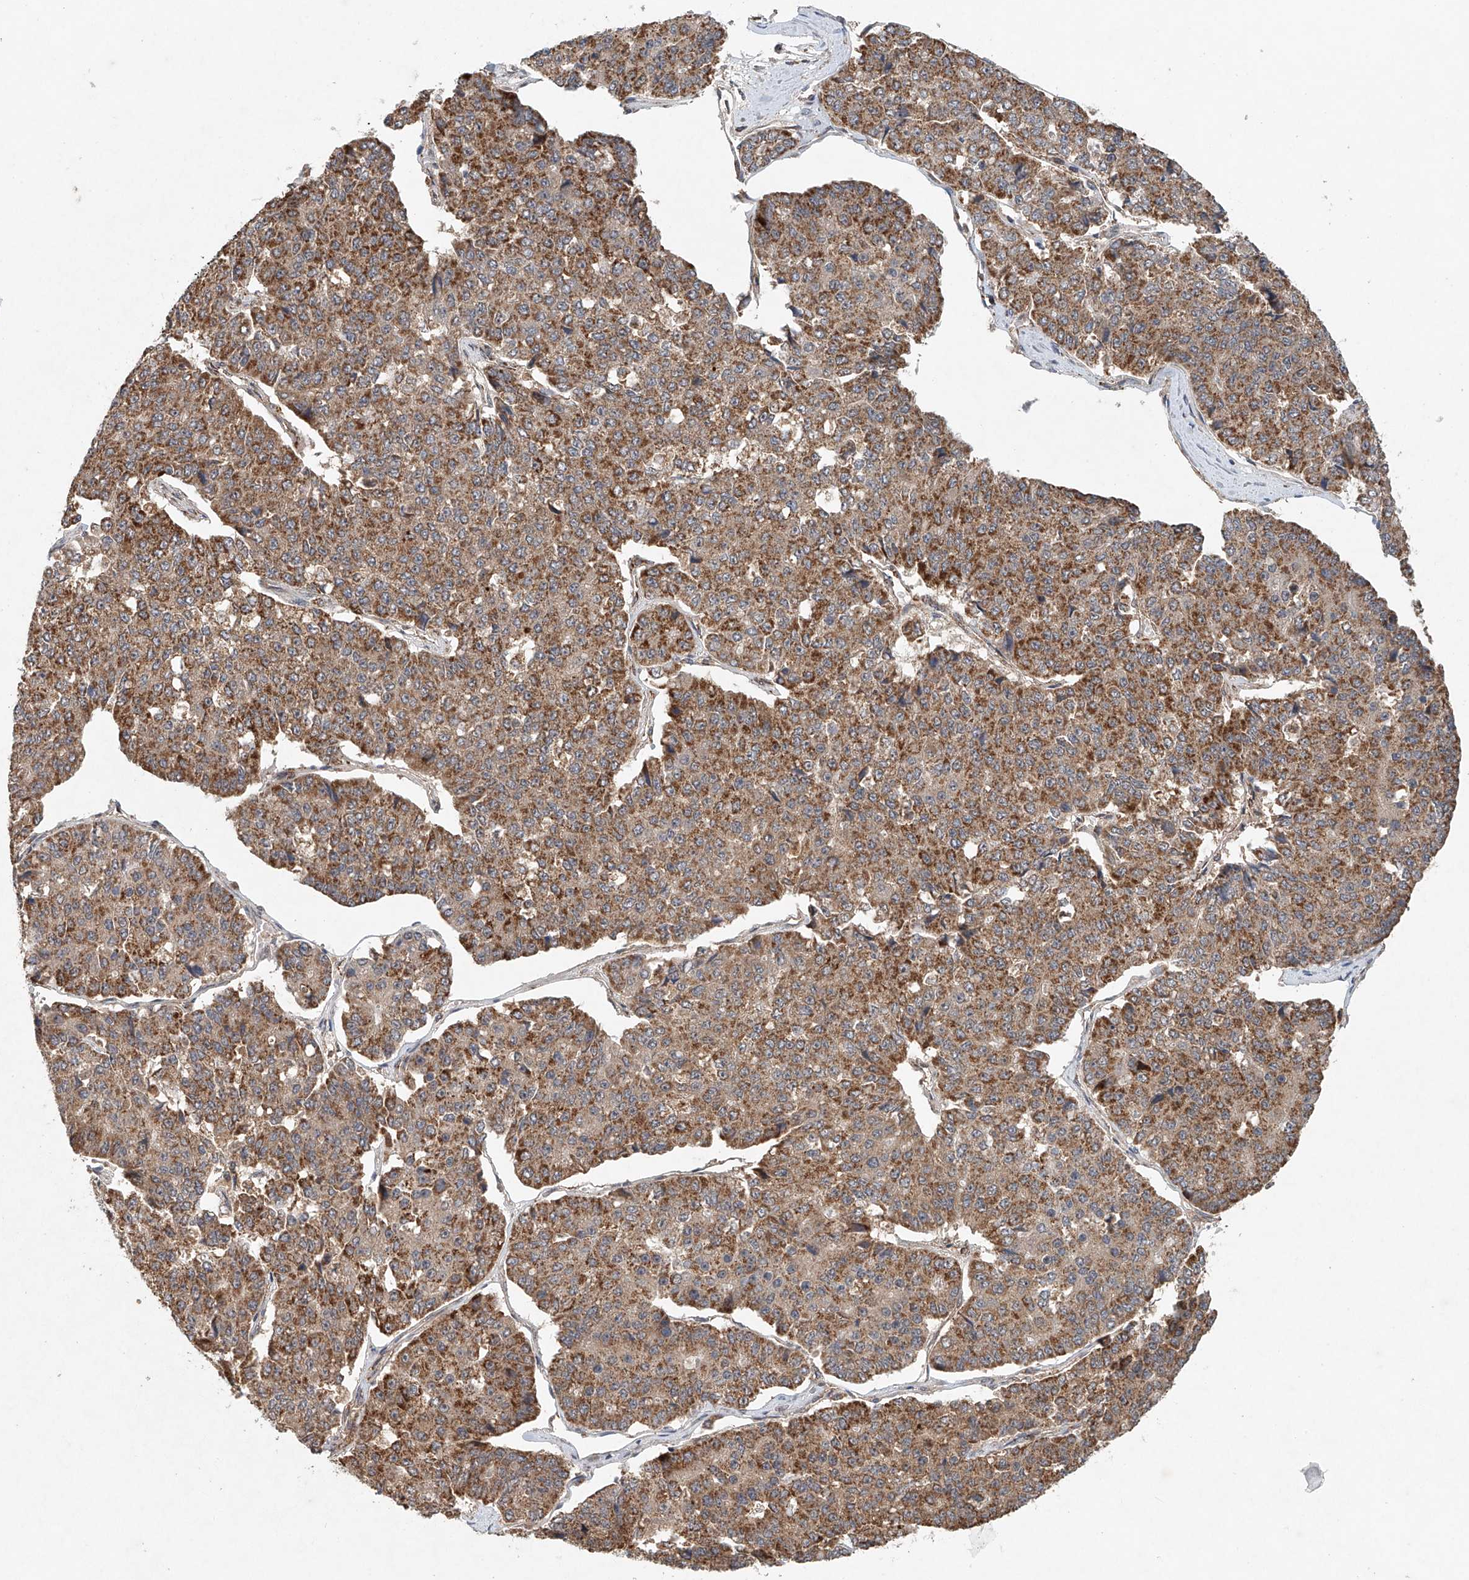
{"staining": {"intensity": "strong", "quantity": ">75%", "location": "cytoplasmic/membranous"}, "tissue": "pancreatic cancer", "cell_type": "Tumor cells", "image_type": "cancer", "snomed": [{"axis": "morphology", "description": "Adenocarcinoma, NOS"}, {"axis": "topography", "description": "Pancreas"}], "caption": "Tumor cells display strong cytoplasmic/membranous expression in approximately >75% of cells in pancreatic cancer.", "gene": "DCAF11", "patient": {"sex": "male", "age": 50}}